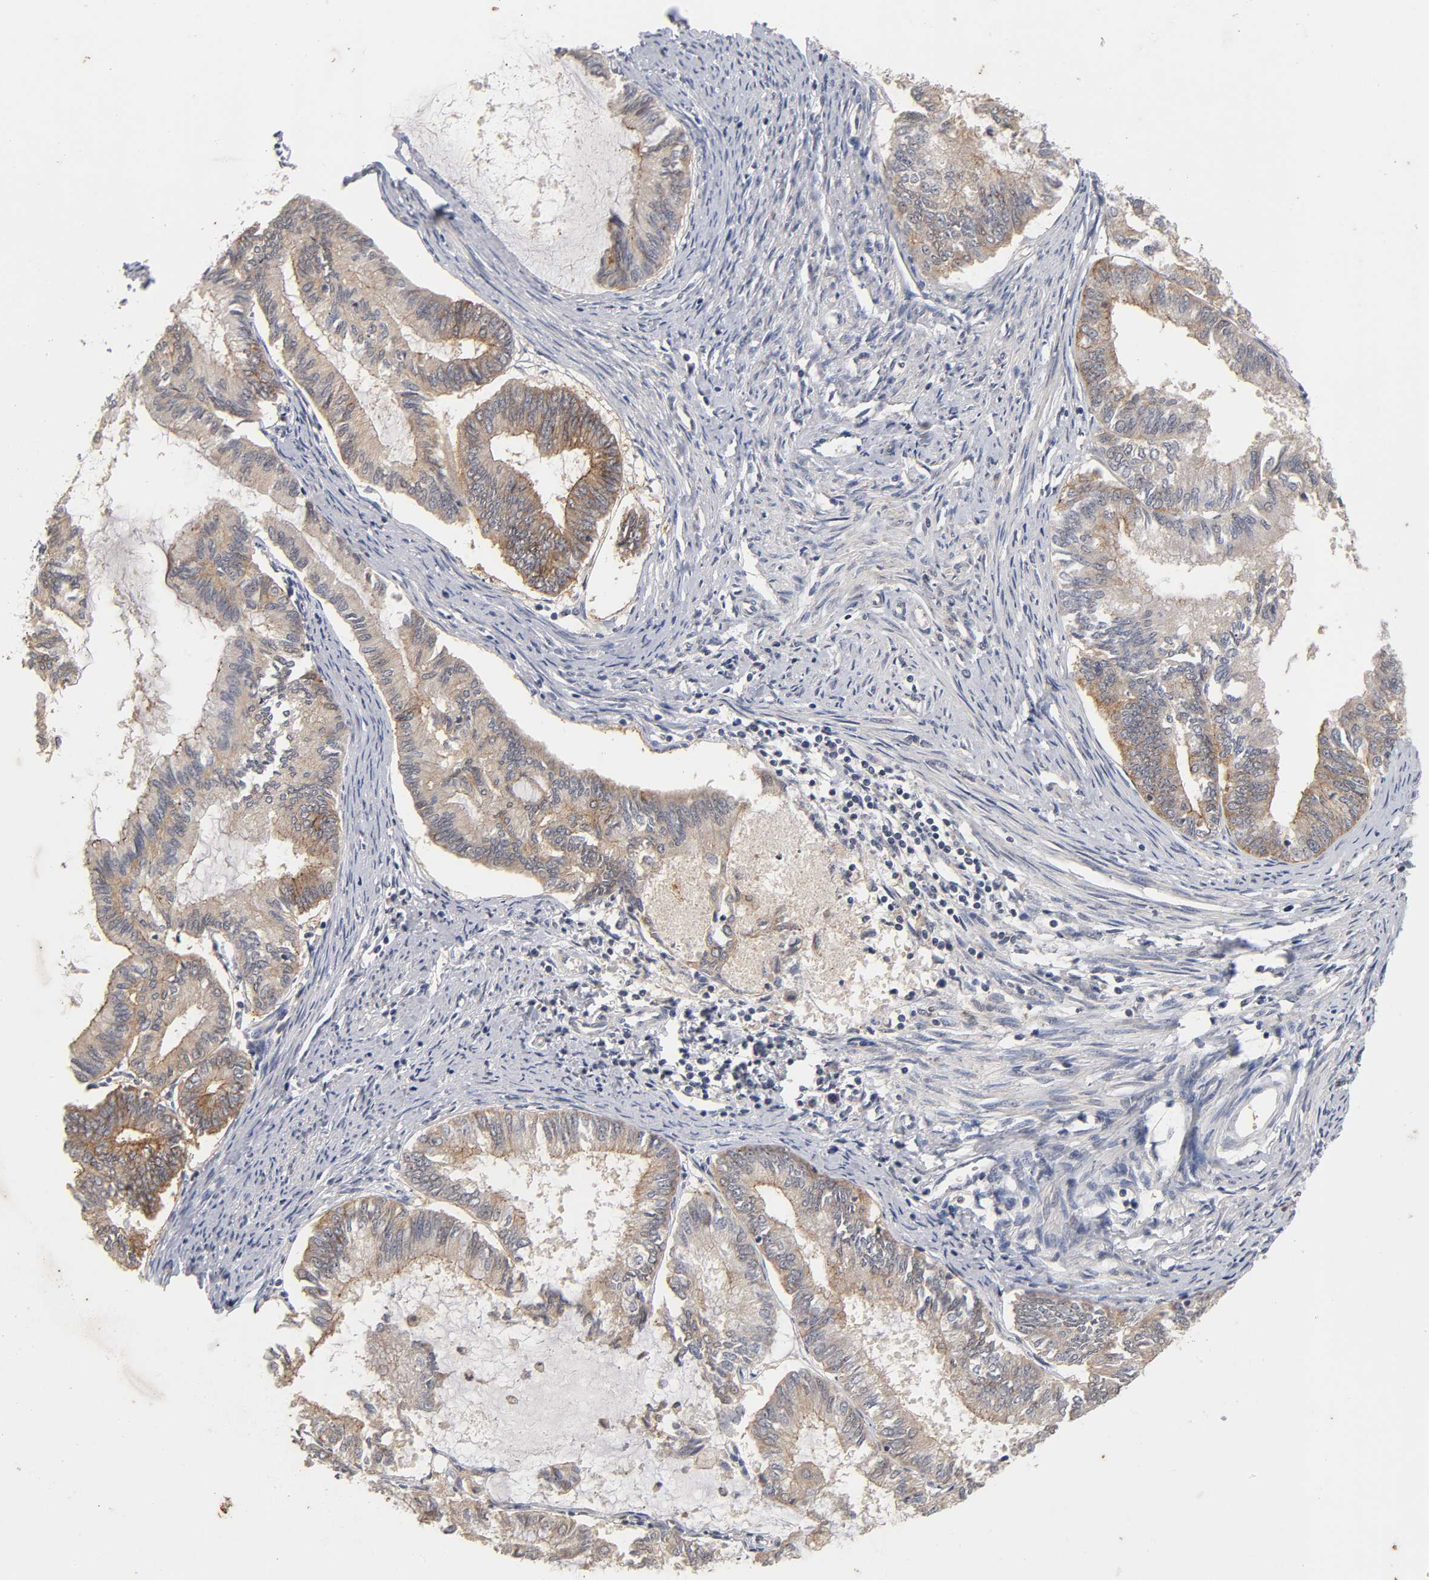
{"staining": {"intensity": "moderate", "quantity": ">75%", "location": "cytoplasmic/membranous"}, "tissue": "endometrial cancer", "cell_type": "Tumor cells", "image_type": "cancer", "snomed": [{"axis": "morphology", "description": "Adenocarcinoma, NOS"}, {"axis": "topography", "description": "Endometrium"}], "caption": "About >75% of tumor cells in endometrial cancer exhibit moderate cytoplasmic/membranous protein positivity as visualized by brown immunohistochemical staining.", "gene": "CXADR", "patient": {"sex": "female", "age": 86}}